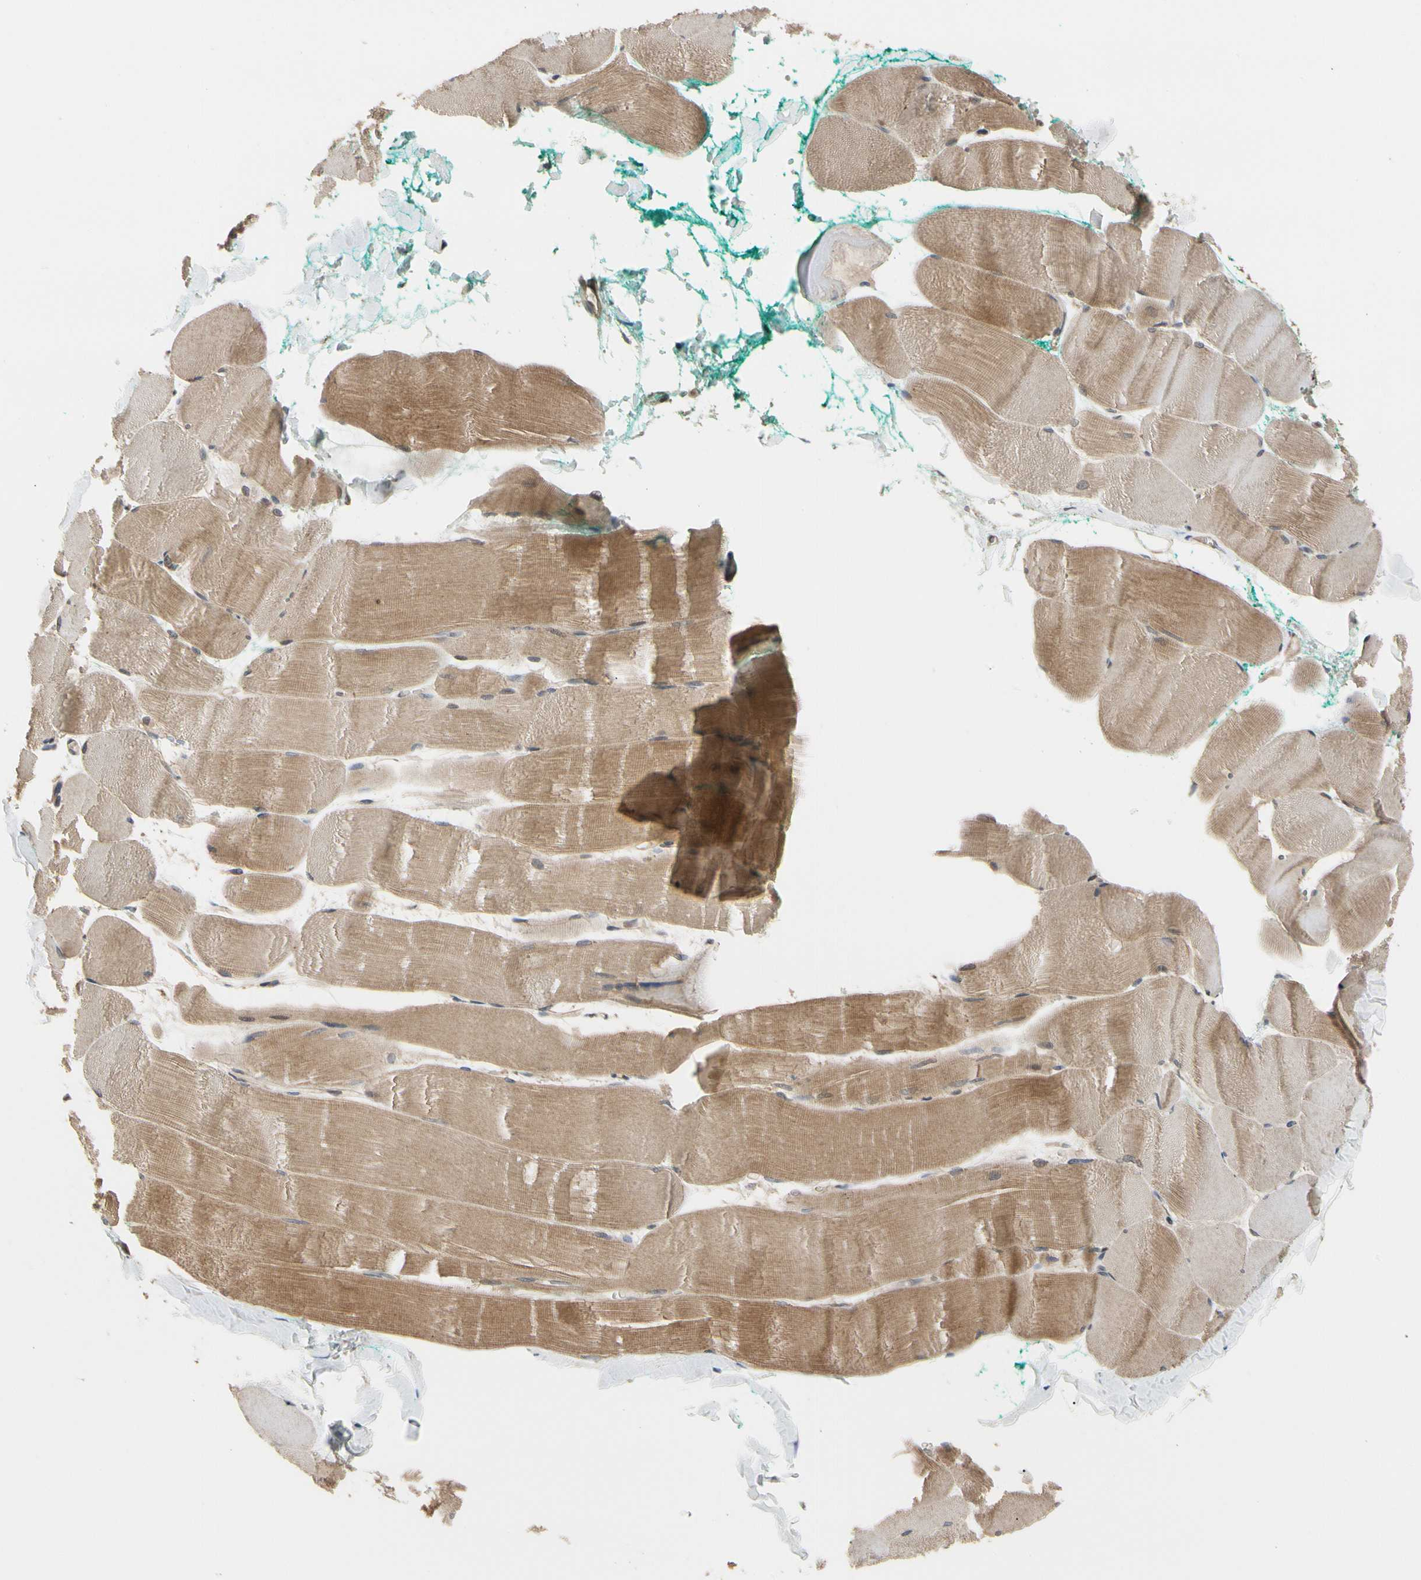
{"staining": {"intensity": "moderate", "quantity": ">75%", "location": "cytoplasmic/membranous"}, "tissue": "skeletal muscle", "cell_type": "Myocytes", "image_type": "normal", "snomed": [{"axis": "morphology", "description": "Normal tissue, NOS"}, {"axis": "morphology", "description": "Squamous cell carcinoma, NOS"}, {"axis": "topography", "description": "Skeletal muscle"}], "caption": "A brown stain labels moderate cytoplasmic/membranous expression of a protein in myocytes of benign skeletal muscle. Ihc stains the protein of interest in brown and the nuclei are stained blue.", "gene": "CYTIP", "patient": {"sex": "male", "age": 51}}